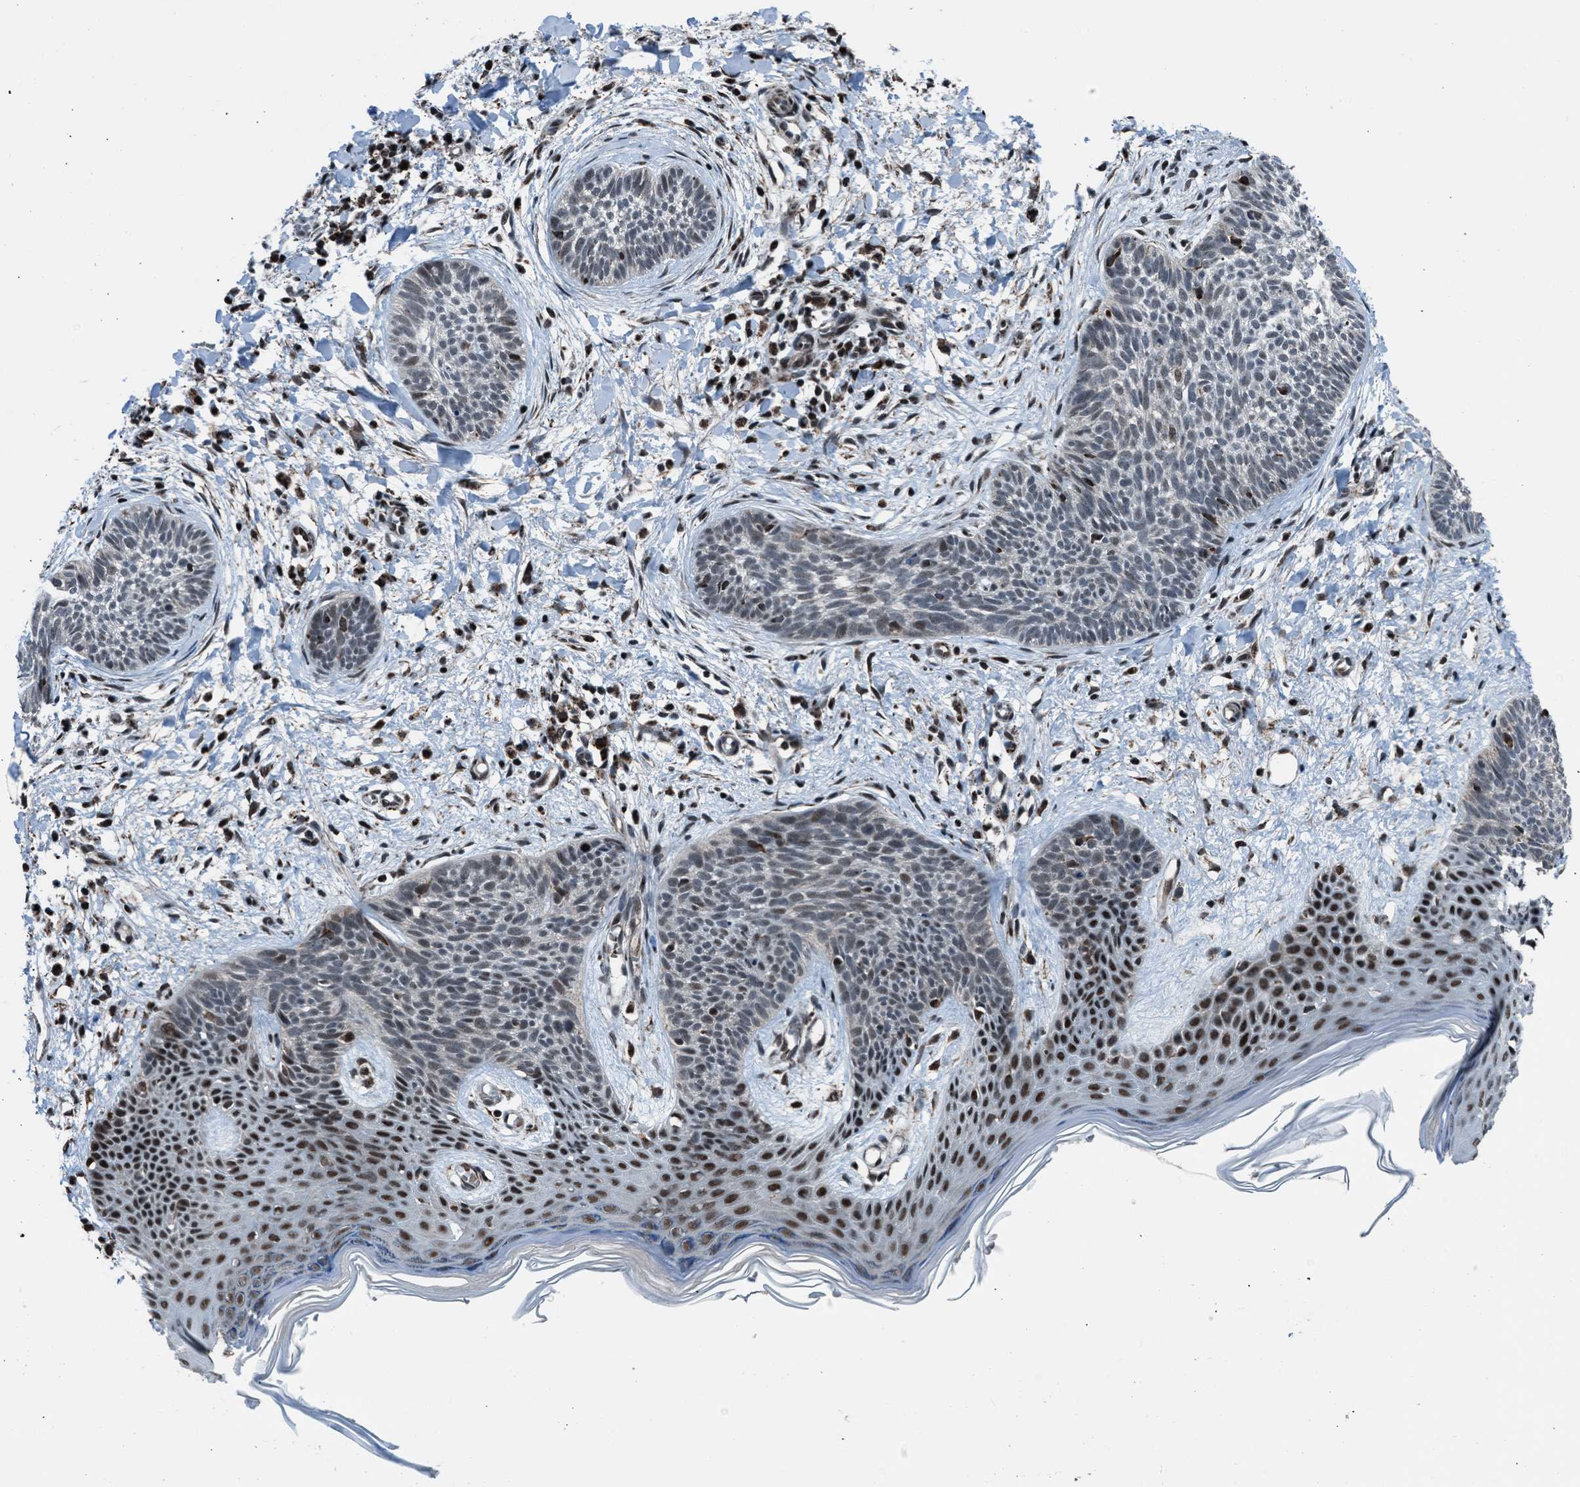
{"staining": {"intensity": "weak", "quantity": "25%-75%", "location": "nuclear"}, "tissue": "skin cancer", "cell_type": "Tumor cells", "image_type": "cancer", "snomed": [{"axis": "morphology", "description": "Basal cell carcinoma"}, {"axis": "topography", "description": "Skin"}], "caption": "Immunohistochemistry (DAB) staining of skin basal cell carcinoma displays weak nuclear protein expression in about 25%-75% of tumor cells.", "gene": "MORC3", "patient": {"sex": "female", "age": 59}}